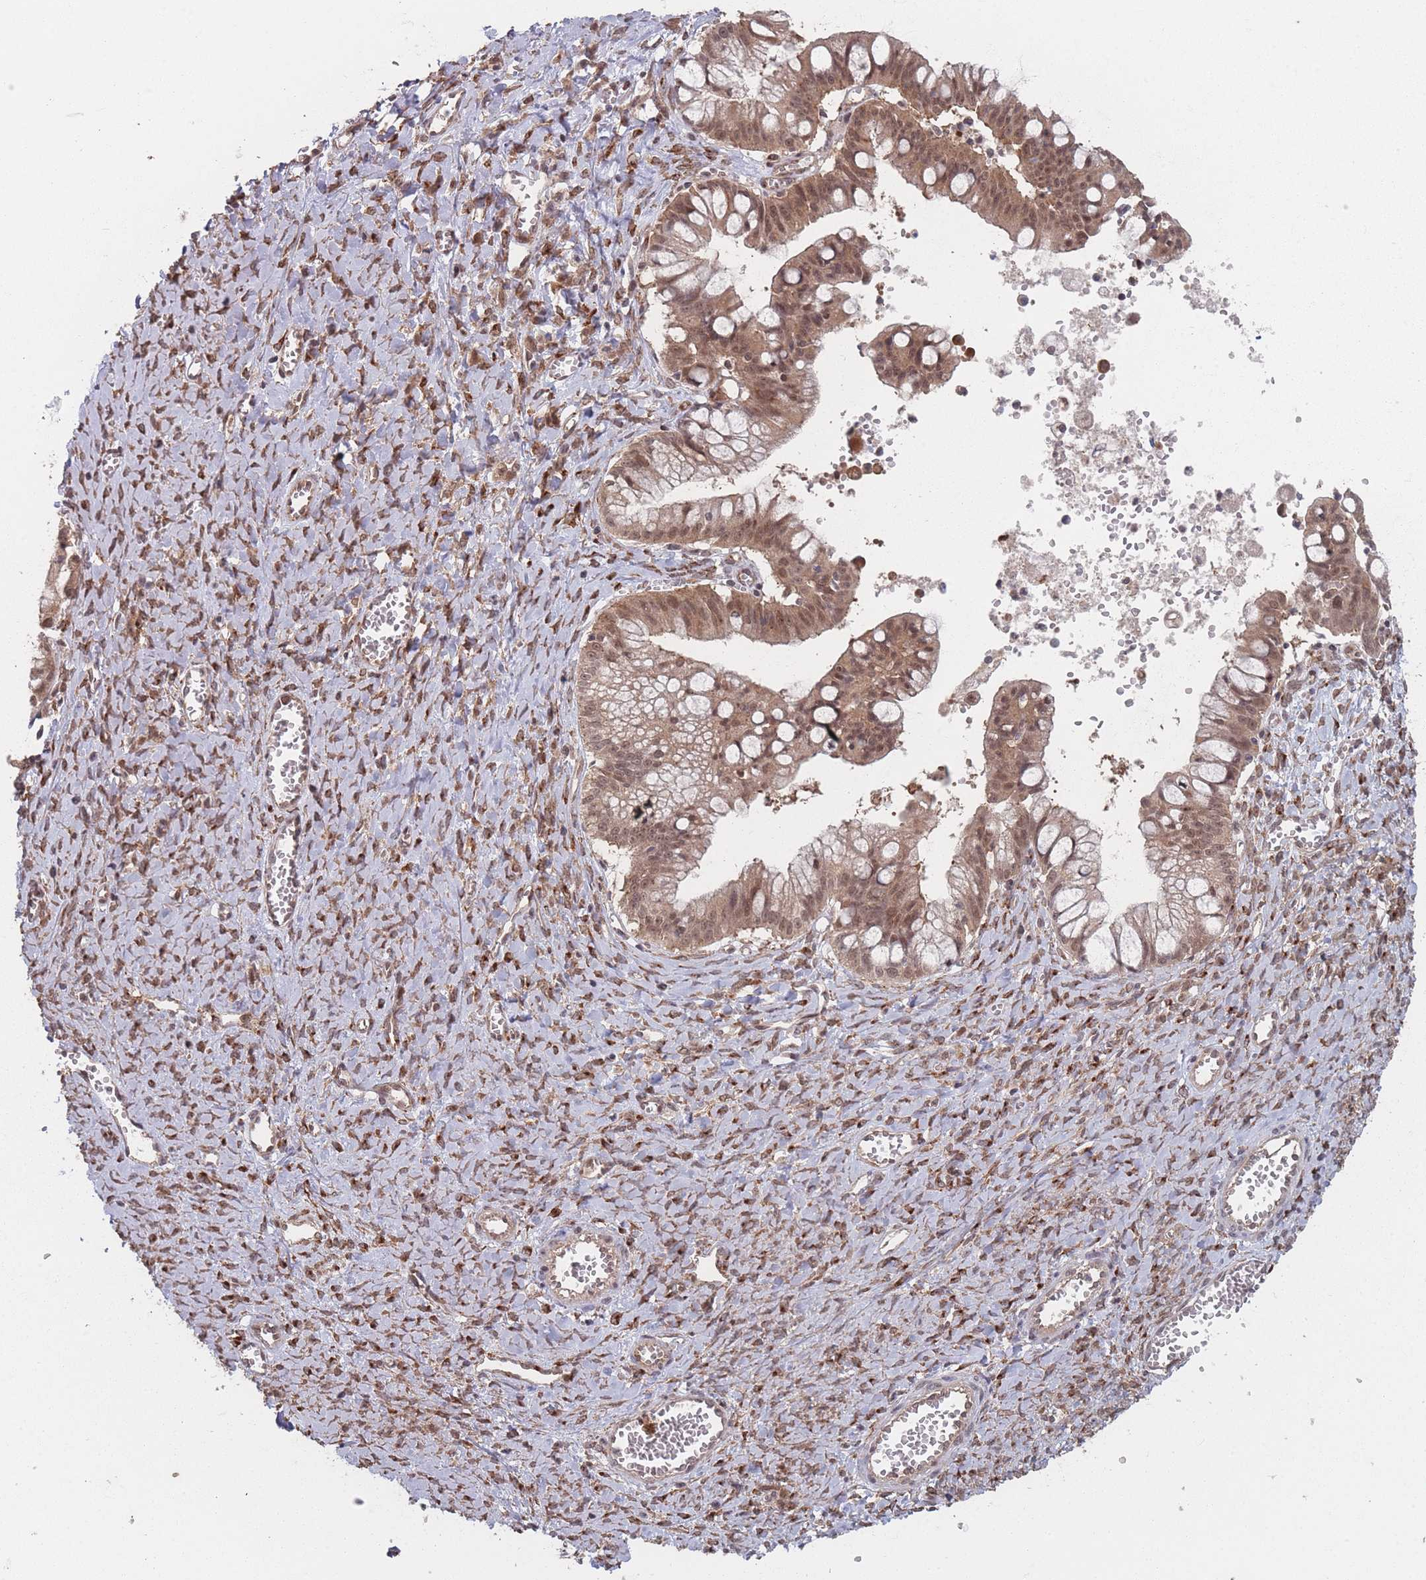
{"staining": {"intensity": "moderate", "quantity": ">75%", "location": "cytoplasmic/membranous,nuclear"}, "tissue": "ovarian cancer", "cell_type": "Tumor cells", "image_type": "cancer", "snomed": [{"axis": "morphology", "description": "Cystadenocarcinoma, mucinous, NOS"}, {"axis": "topography", "description": "Ovary"}], "caption": "Brown immunohistochemical staining in ovarian mucinous cystadenocarcinoma displays moderate cytoplasmic/membranous and nuclear staining in approximately >75% of tumor cells.", "gene": "CNTRL", "patient": {"sex": "female", "age": 70}}